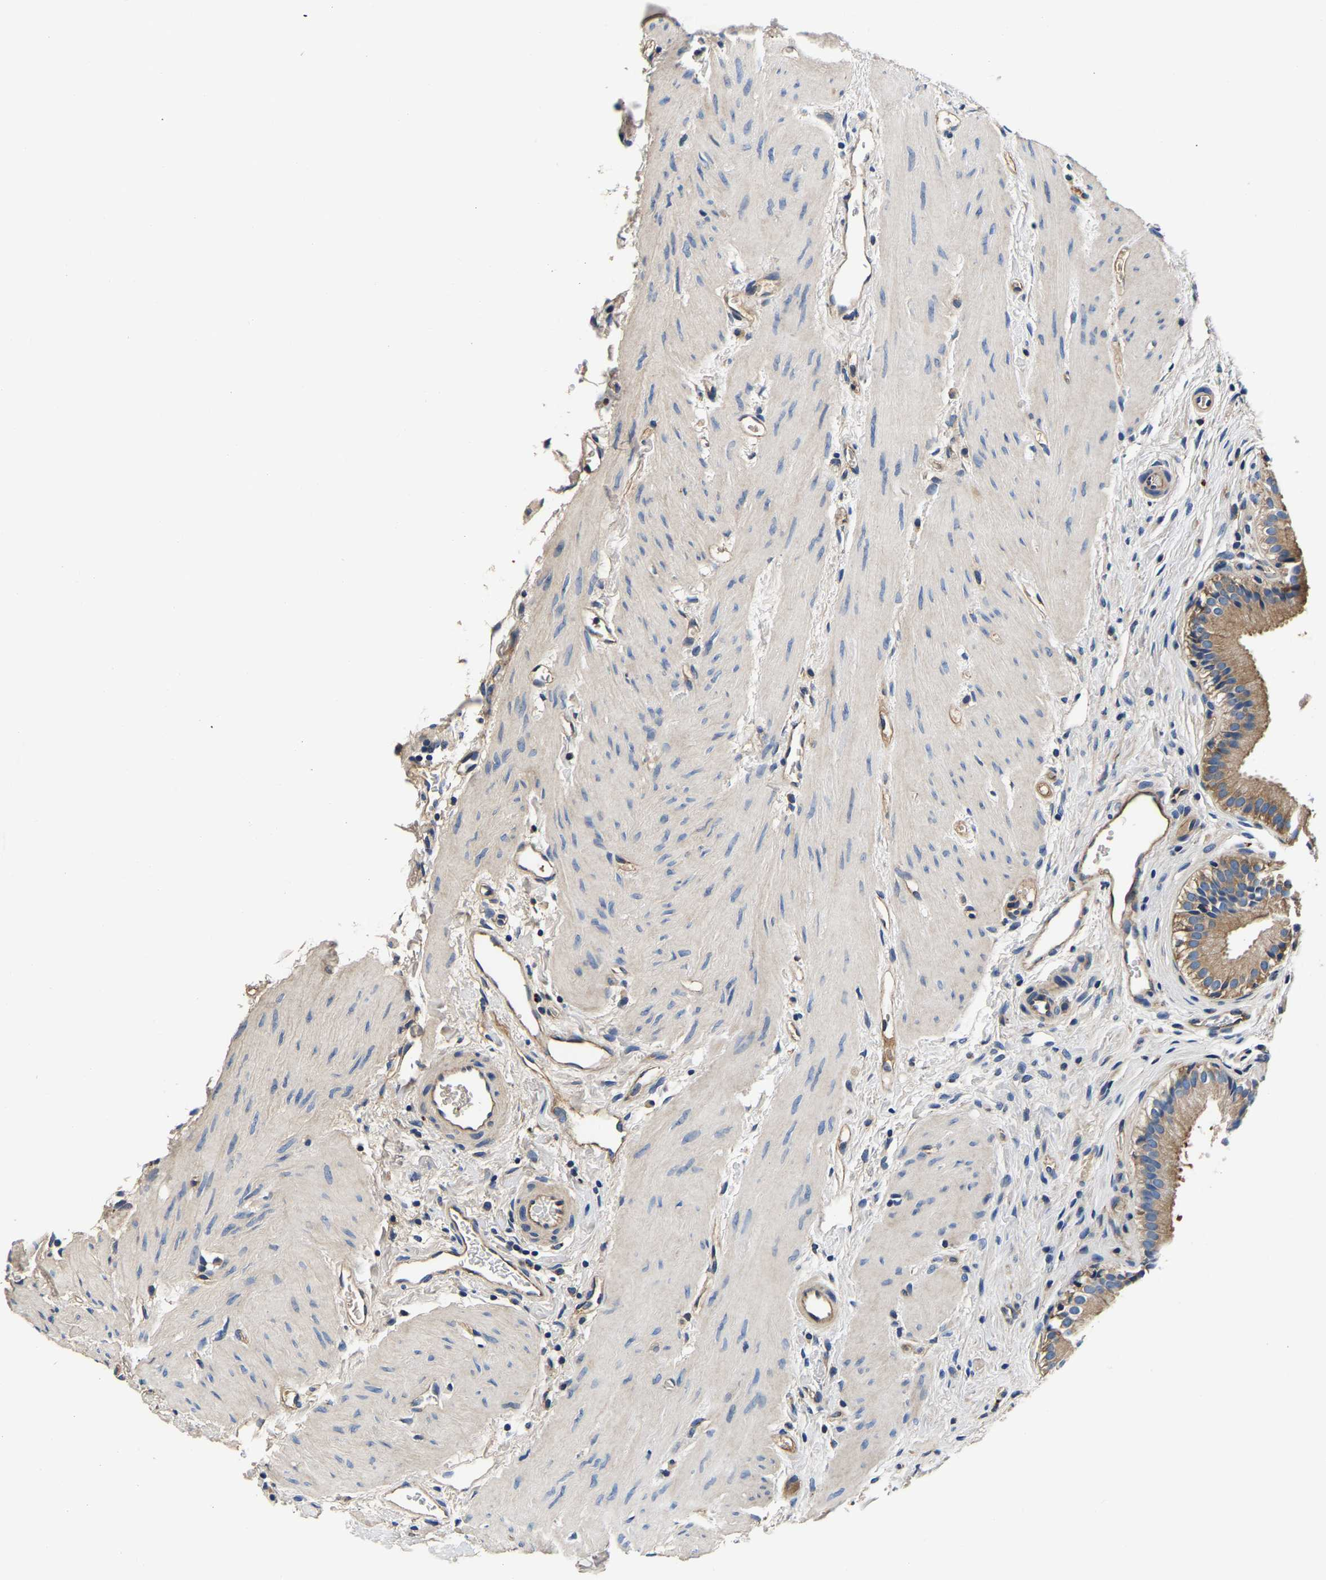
{"staining": {"intensity": "moderate", "quantity": ">75%", "location": "cytoplasmic/membranous"}, "tissue": "gallbladder", "cell_type": "Glandular cells", "image_type": "normal", "snomed": [{"axis": "morphology", "description": "Normal tissue, NOS"}, {"axis": "topography", "description": "Gallbladder"}], "caption": "The micrograph reveals staining of benign gallbladder, revealing moderate cytoplasmic/membranous protein staining (brown color) within glandular cells.", "gene": "SH3GLB1", "patient": {"sex": "female", "age": 26}}